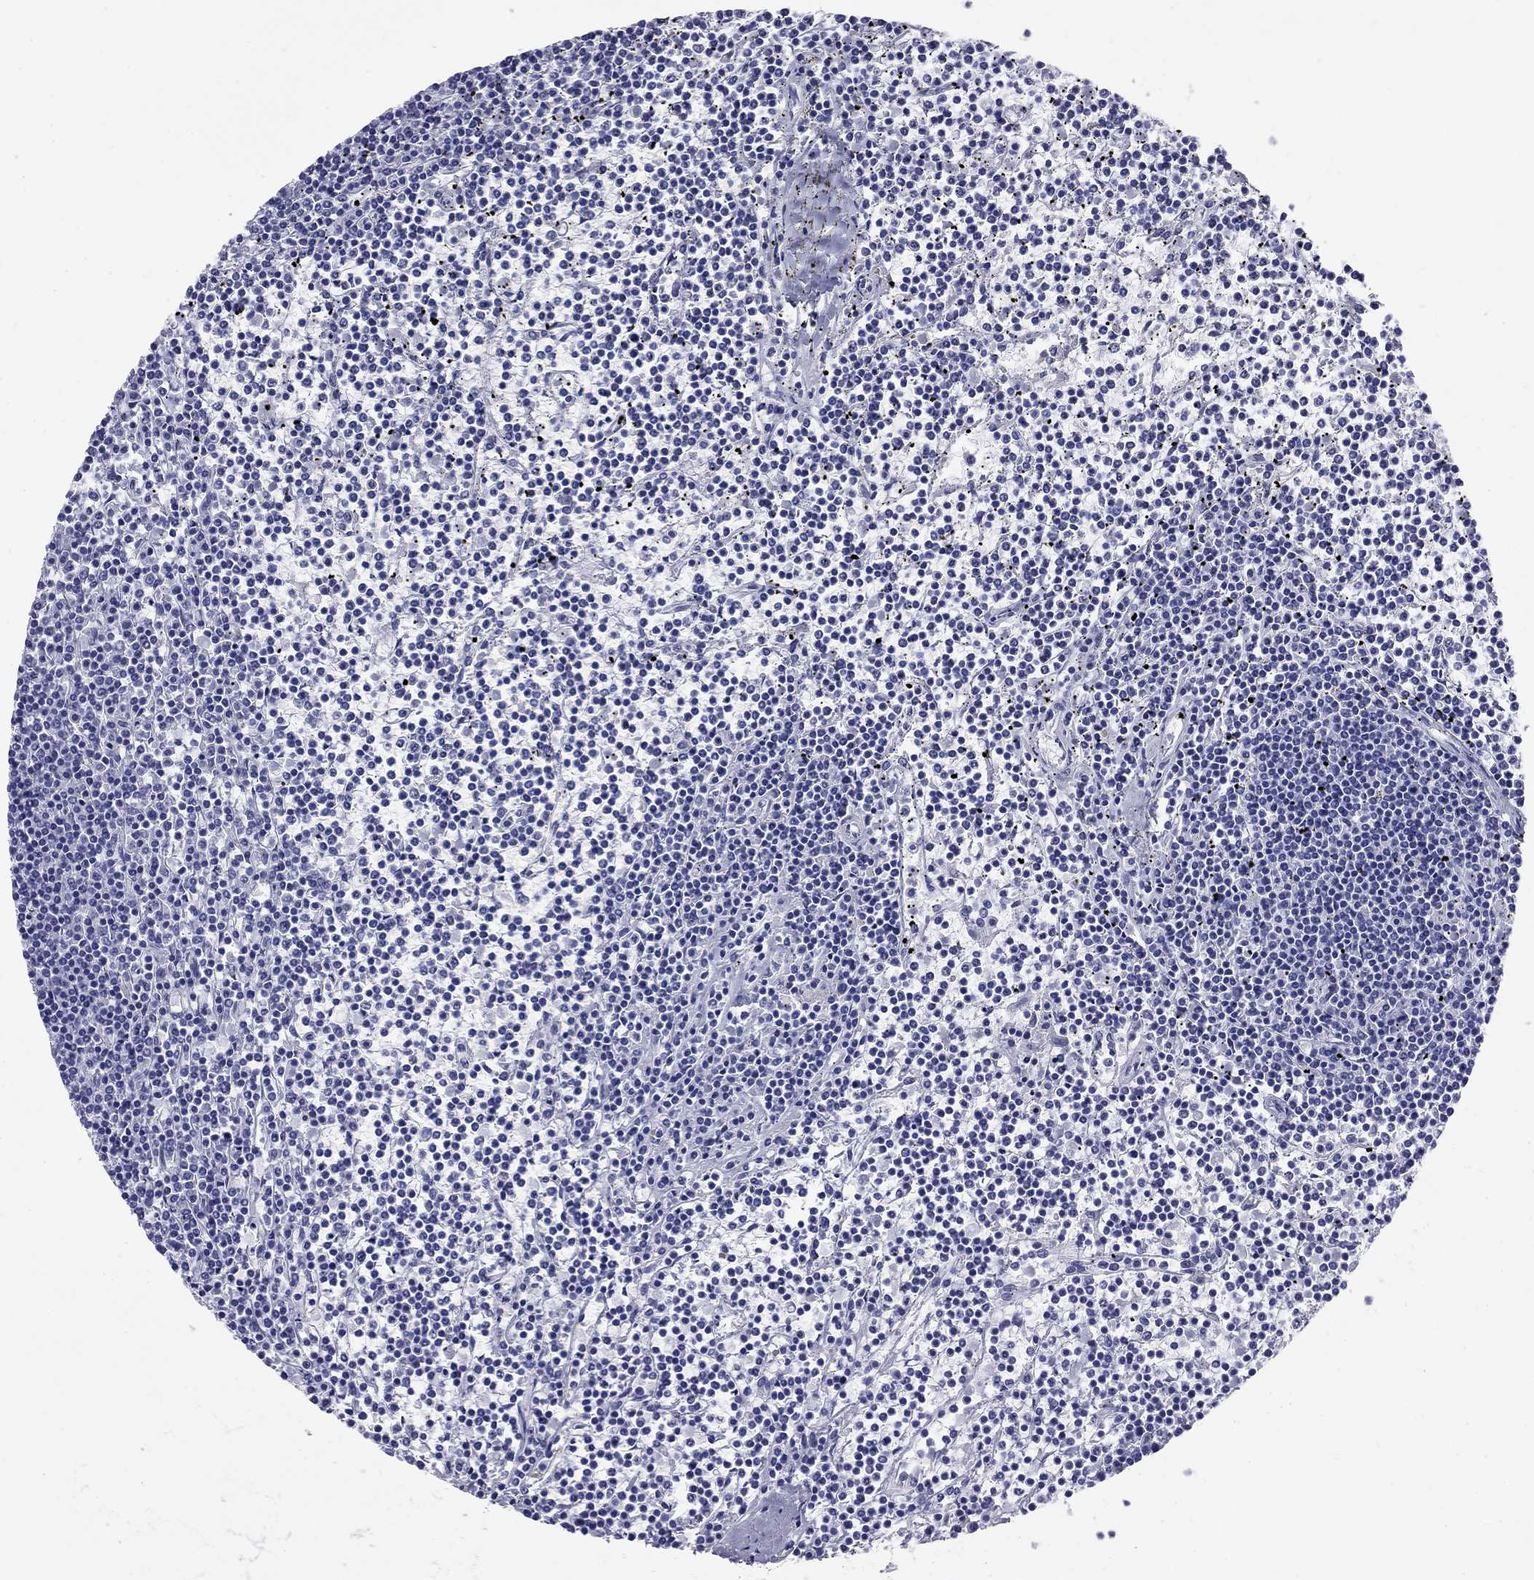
{"staining": {"intensity": "negative", "quantity": "none", "location": "none"}, "tissue": "lymphoma", "cell_type": "Tumor cells", "image_type": "cancer", "snomed": [{"axis": "morphology", "description": "Malignant lymphoma, non-Hodgkin's type, Low grade"}, {"axis": "topography", "description": "Spleen"}], "caption": "Human lymphoma stained for a protein using IHC exhibits no expression in tumor cells.", "gene": "NPPA", "patient": {"sex": "female", "age": 19}}